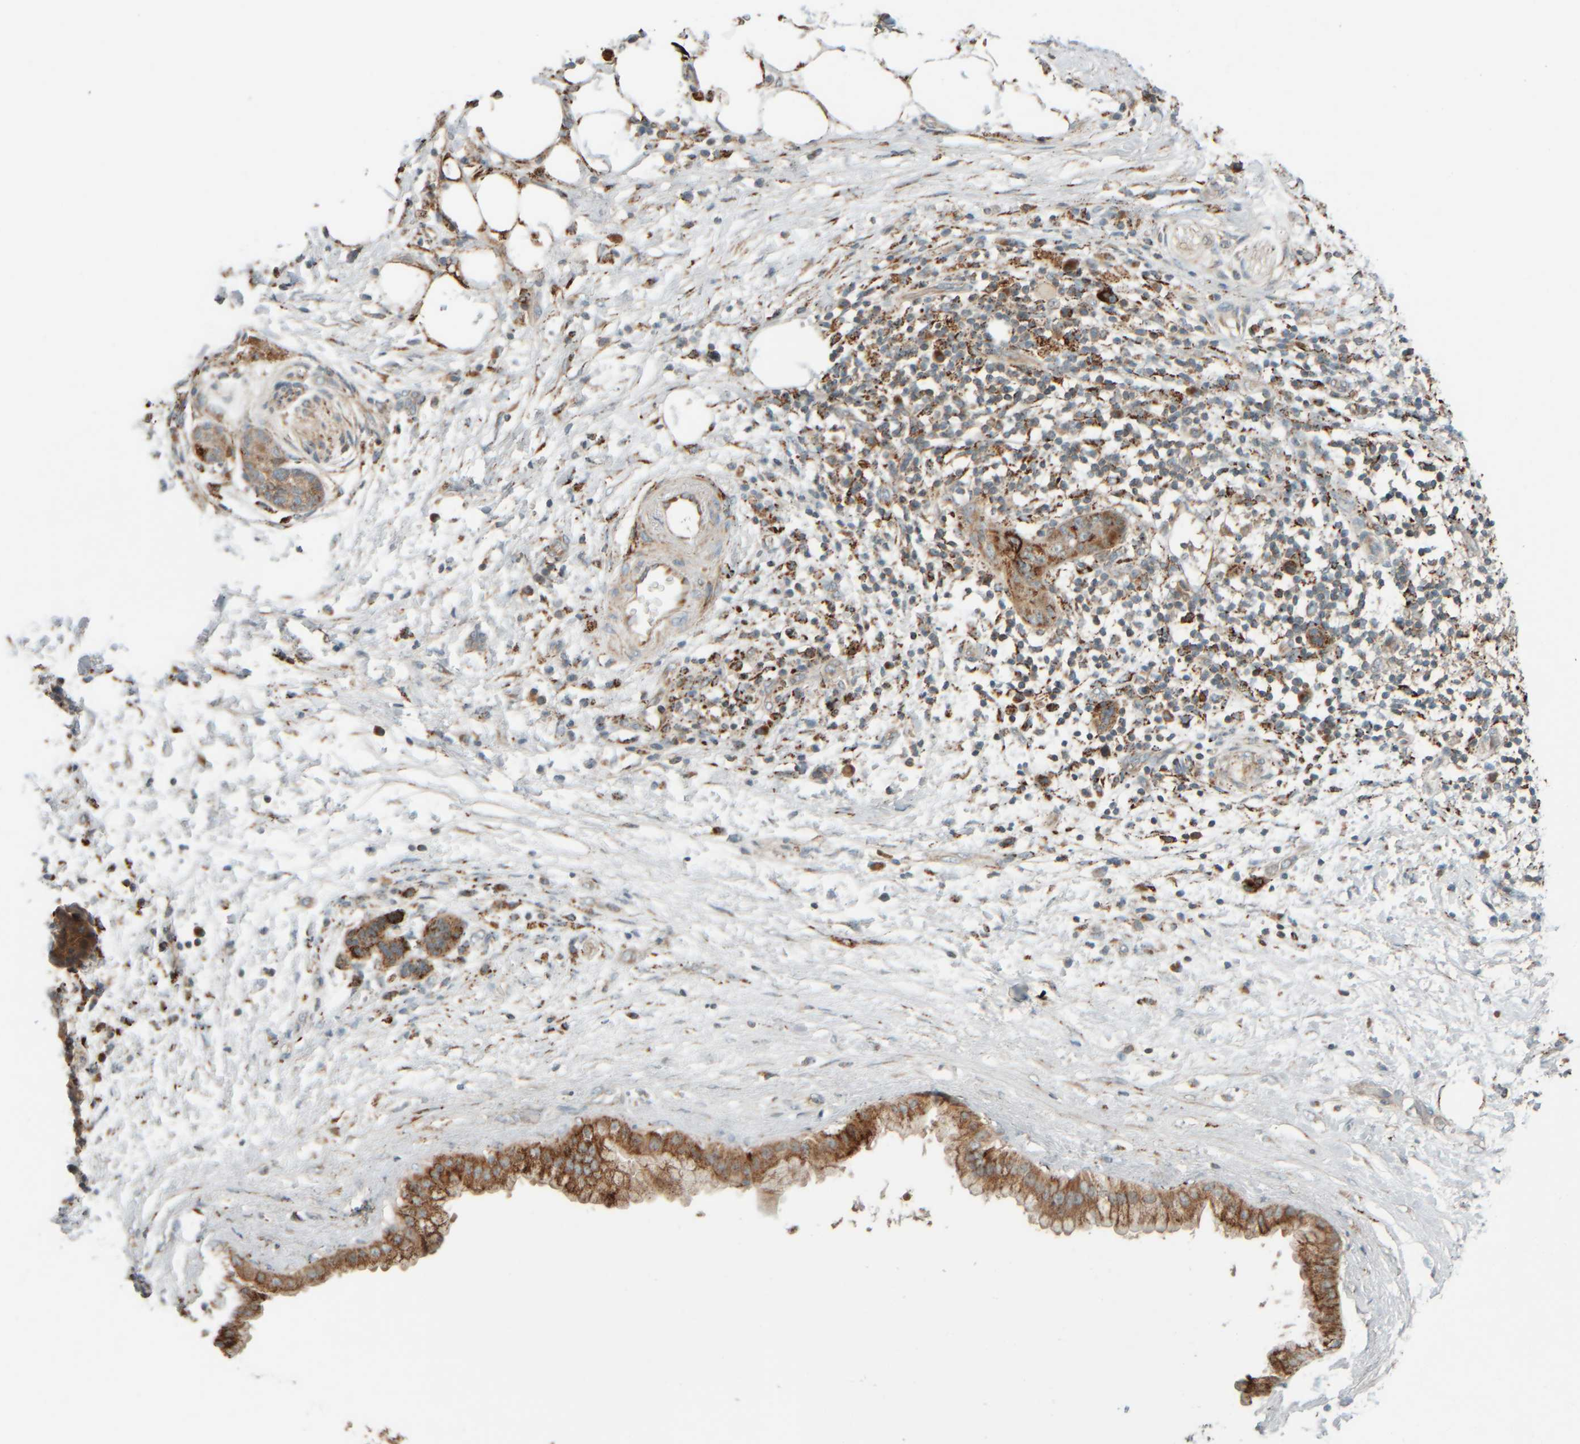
{"staining": {"intensity": "moderate", "quantity": ">75%", "location": "cytoplasmic/membranous"}, "tissue": "pancreatic cancer", "cell_type": "Tumor cells", "image_type": "cancer", "snomed": [{"axis": "morphology", "description": "Adenocarcinoma, NOS"}, {"axis": "topography", "description": "Pancreas"}], "caption": "Immunohistochemical staining of human pancreatic cancer shows medium levels of moderate cytoplasmic/membranous protein staining in approximately >75% of tumor cells.", "gene": "SPAG5", "patient": {"sex": "female", "age": 78}}